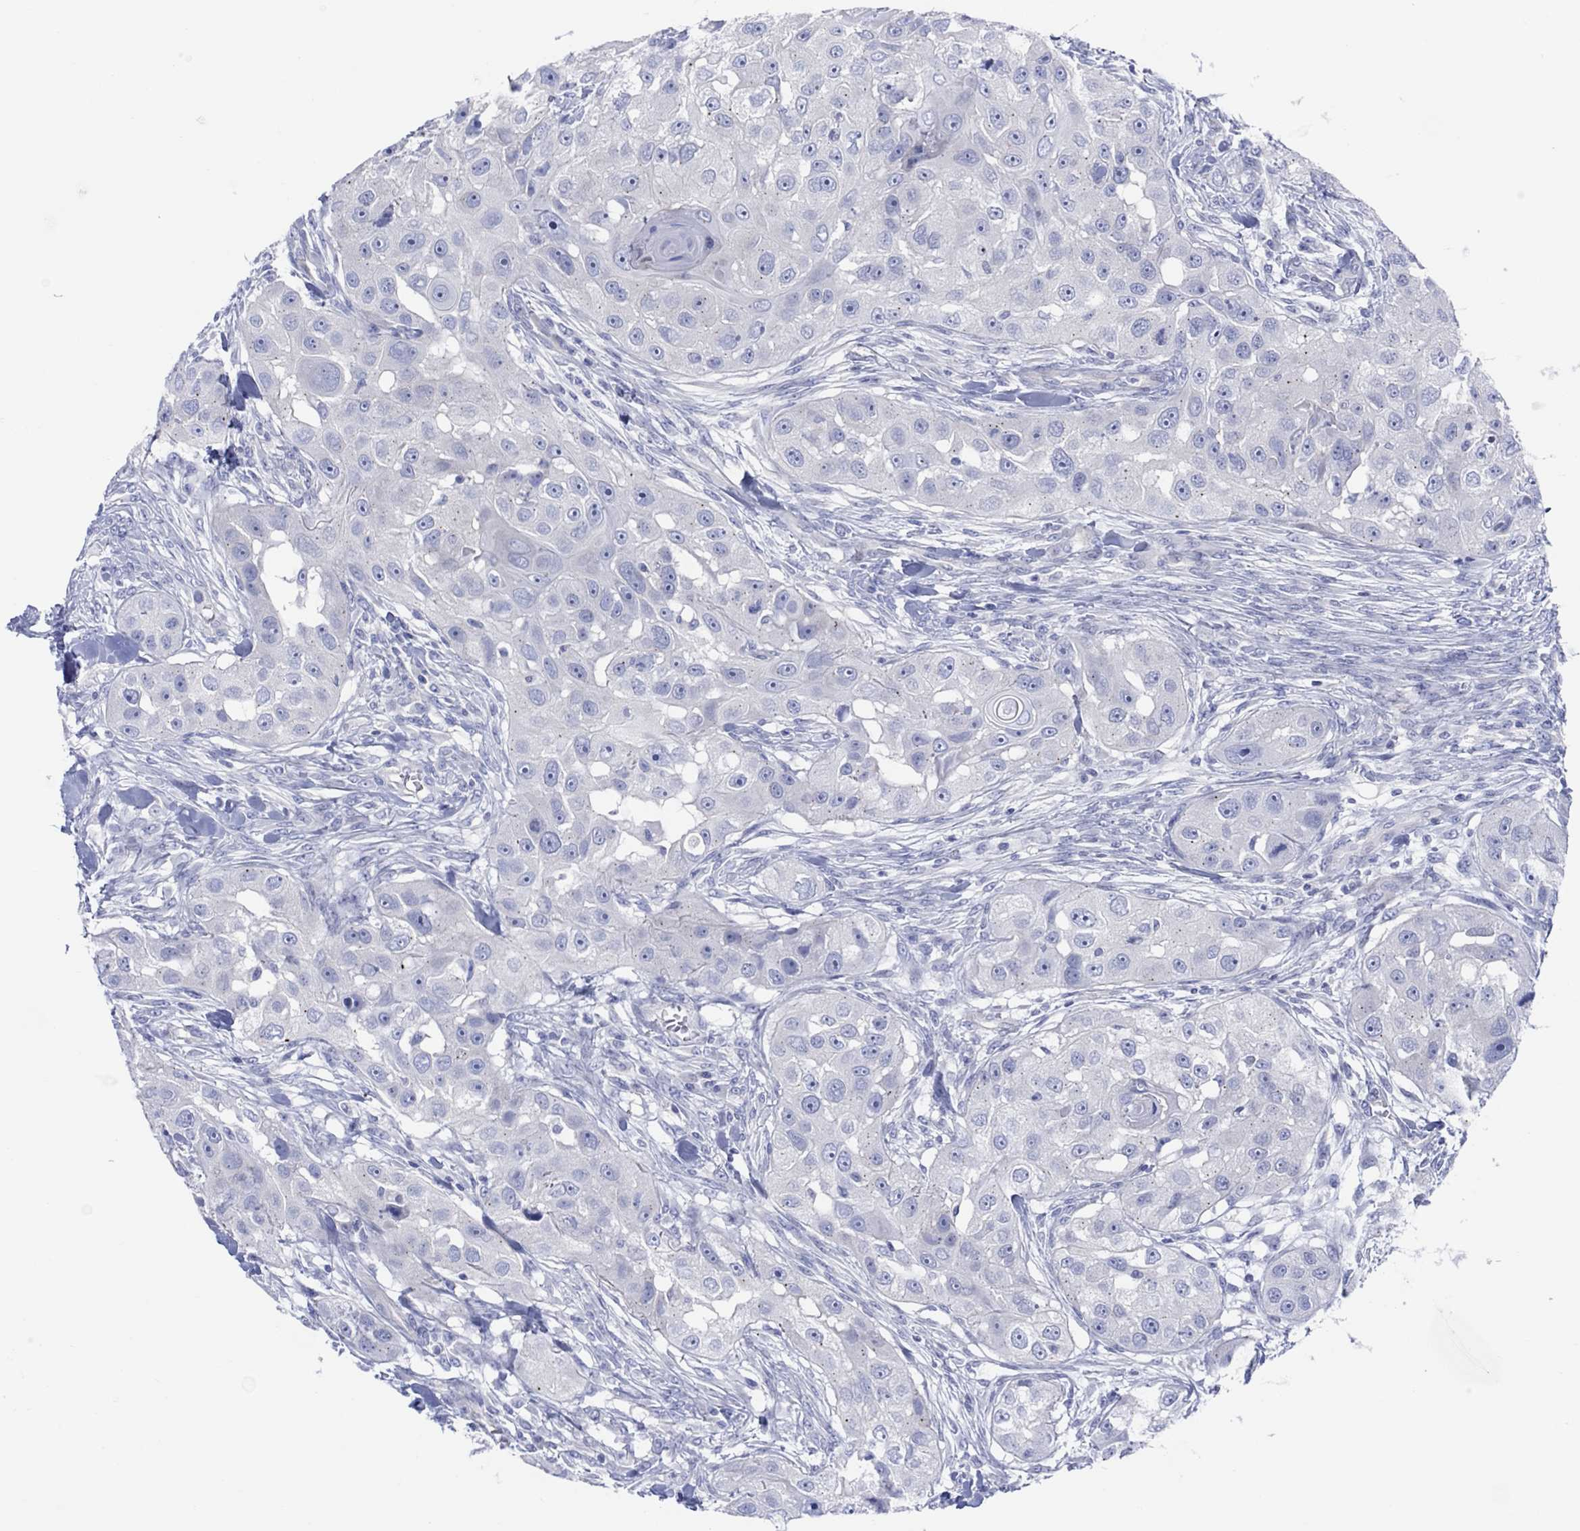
{"staining": {"intensity": "negative", "quantity": "none", "location": "none"}, "tissue": "head and neck cancer", "cell_type": "Tumor cells", "image_type": "cancer", "snomed": [{"axis": "morphology", "description": "Squamous cell carcinoma, NOS"}, {"axis": "topography", "description": "Head-Neck"}], "caption": "IHC image of human head and neck cancer (squamous cell carcinoma) stained for a protein (brown), which displays no positivity in tumor cells.", "gene": "TLDC2", "patient": {"sex": "male", "age": 51}}